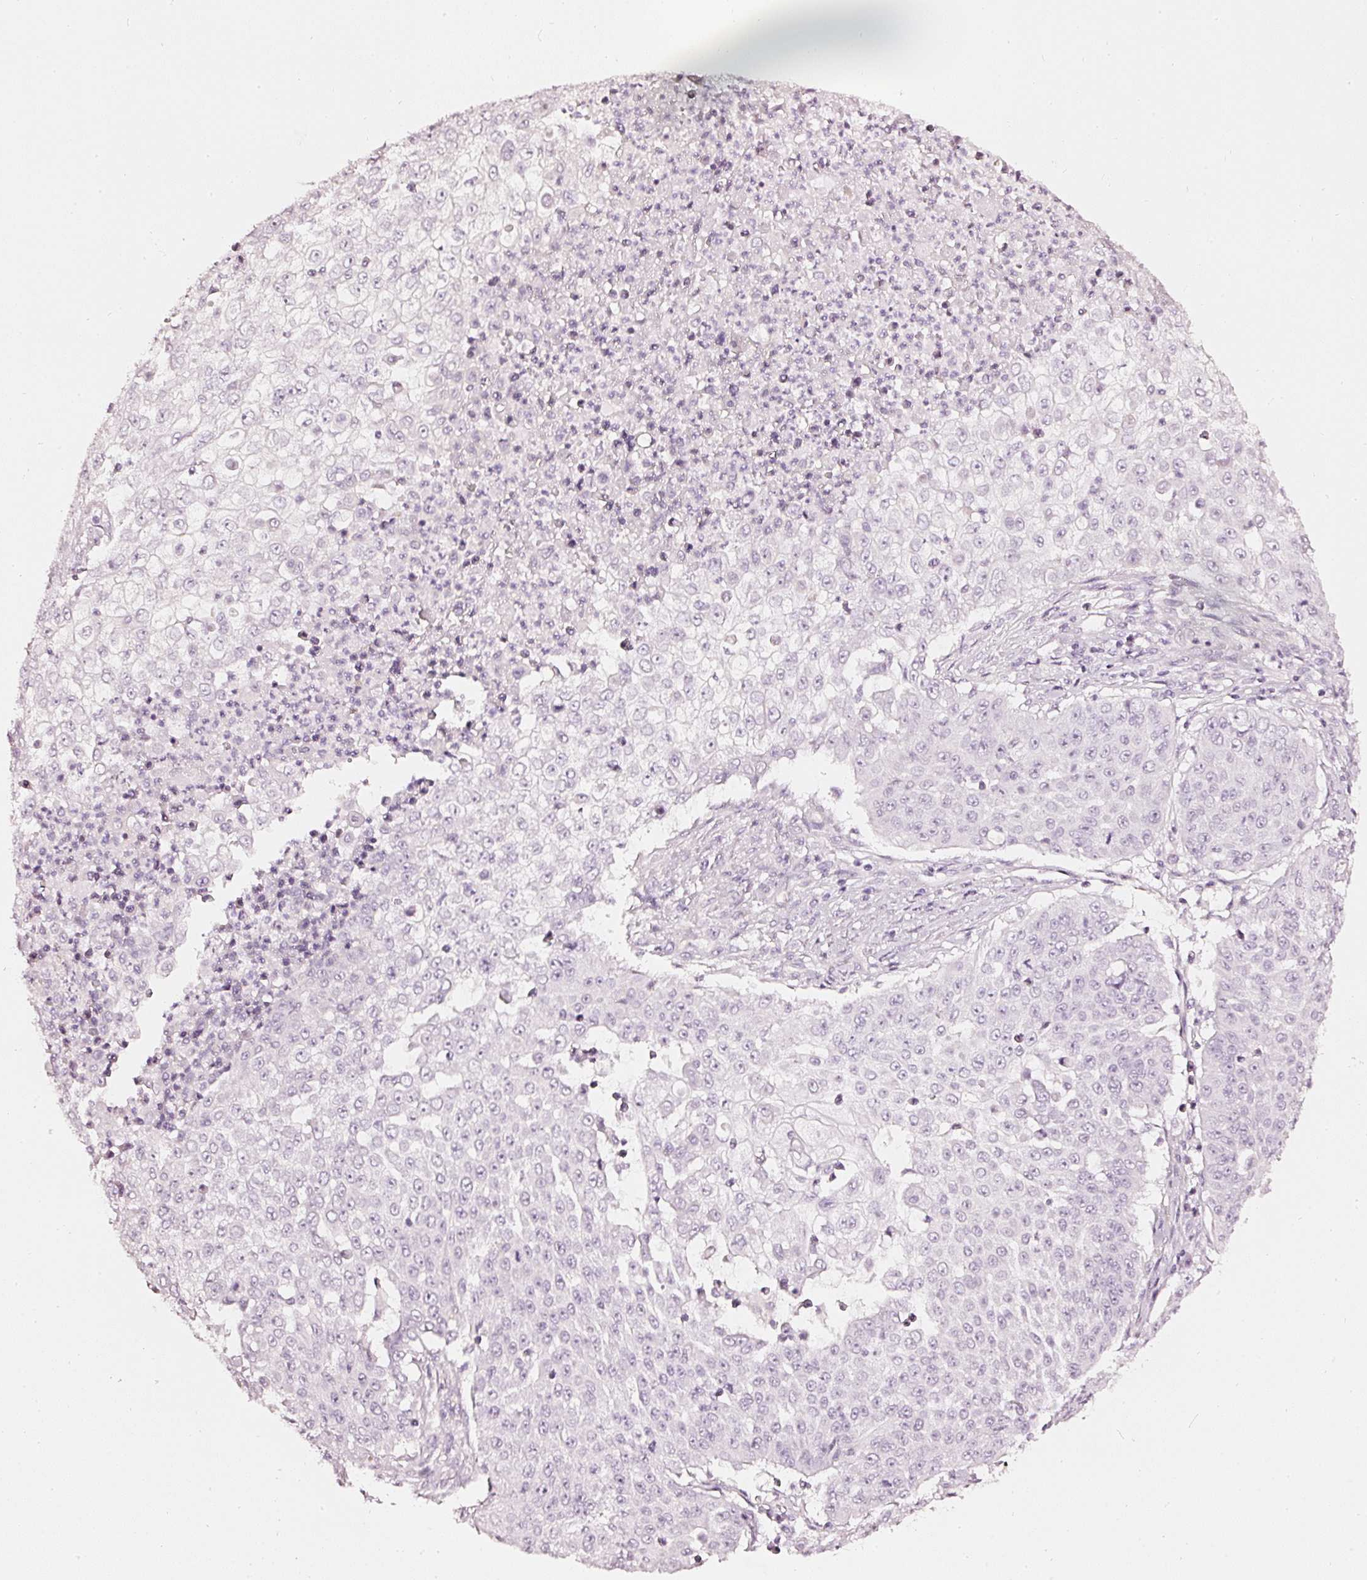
{"staining": {"intensity": "negative", "quantity": "none", "location": "none"}, "tissue": "skin cancer", "cell_type": "Tumor cells", "image_type": "cancer", "snomed": [{"axis": "morphology", "description": "Squamous cell carcinoma, NOS"}, {"axis": "topography", "description": "Skin"}], "caption": "Human skin cancer stained for a protein using IHC displays no positivity in tumor cells.", "gene": "CNP", "patient": {"sex": "male", "age": 24}}